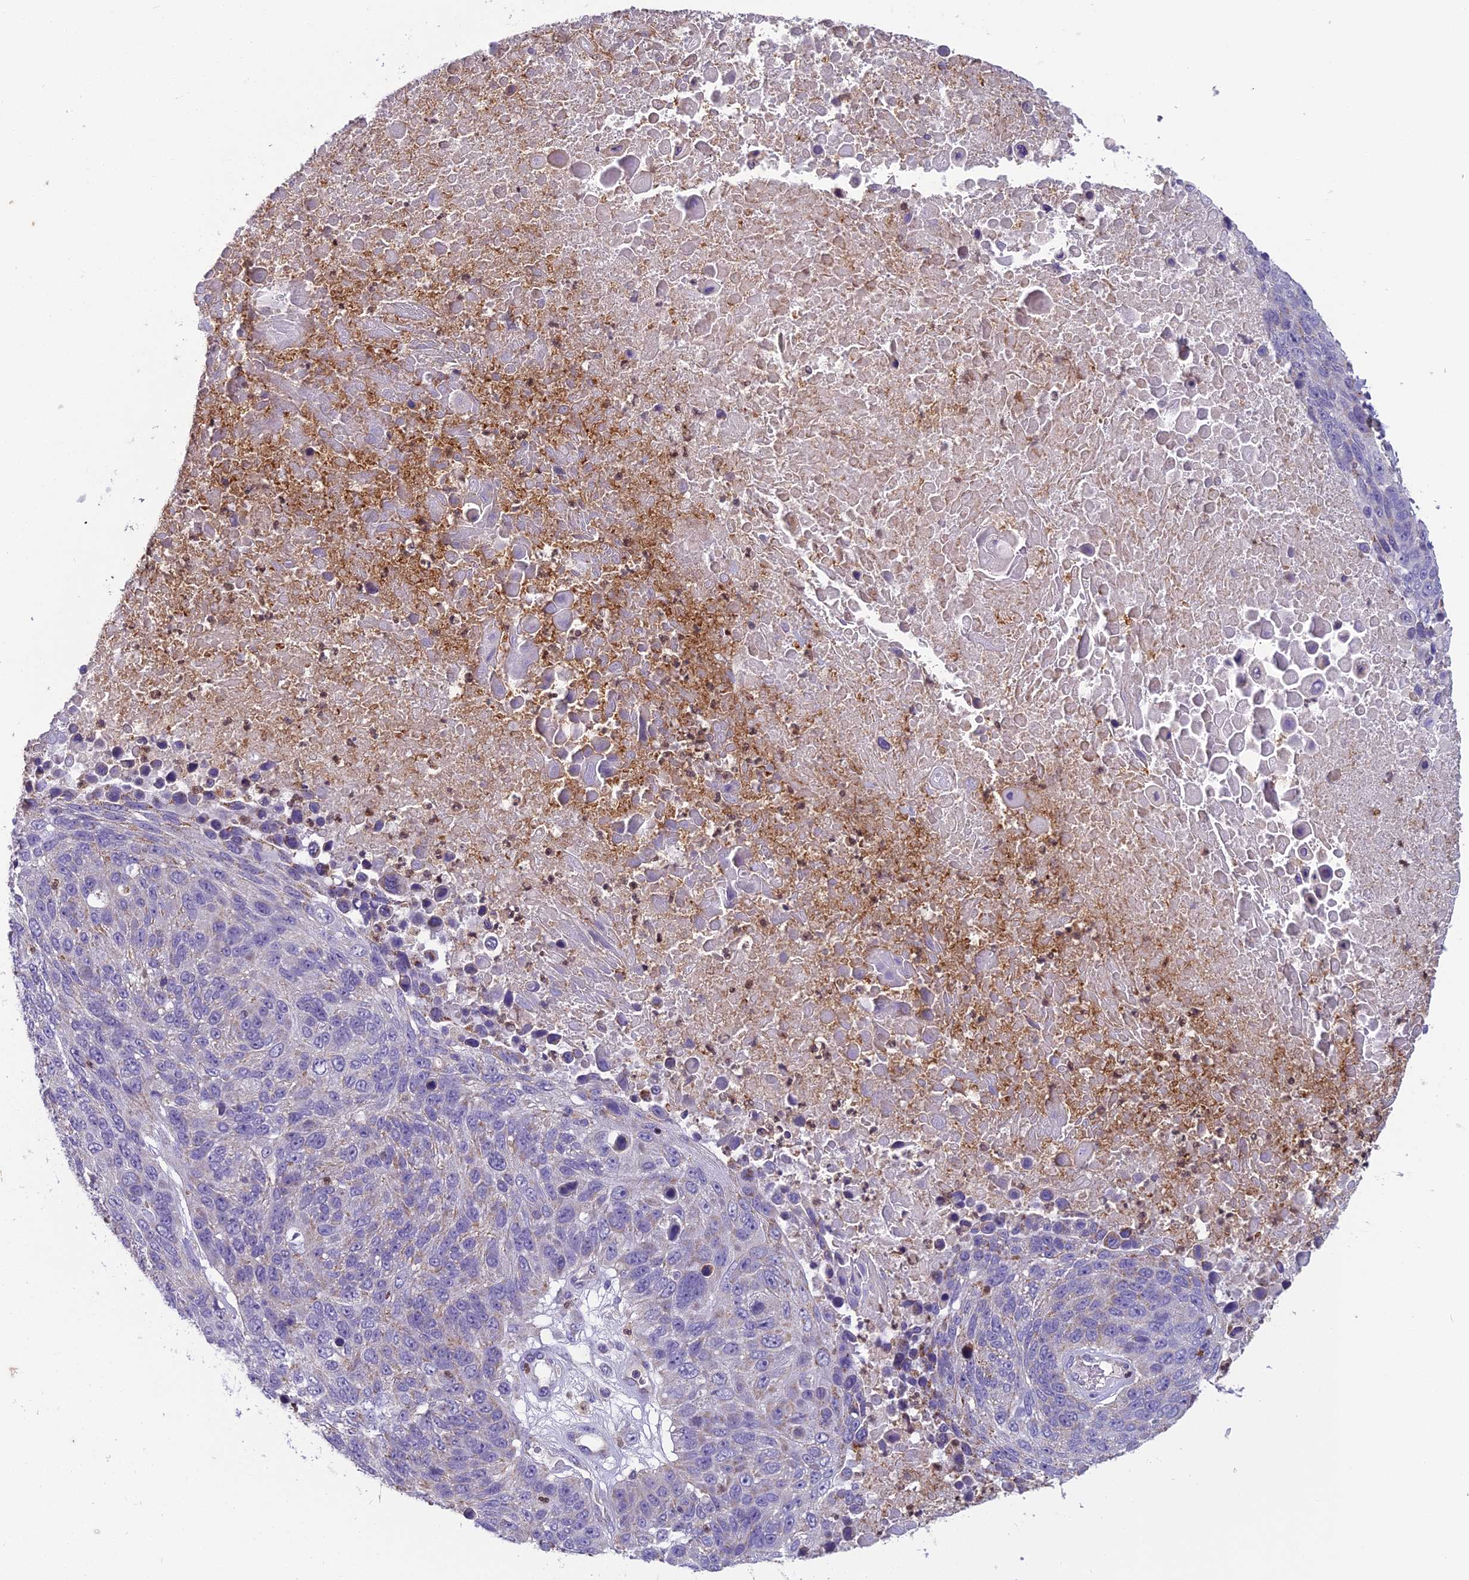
{"staining": {"intensity": "negative", "quantity": "none", "location": "none"}, "tissue": "lung cancer", "cell_type": "Tumor cells", "image_type": "cancer", "snomed": [{"axis": "morphology", "description": "Normal tissue, NOS"}, {"axis": "morphology", "description": "Squamous cell carcinoma, NOS"}, {"axis": "topography", "description": "Lymph node"}, {"axis": "topography", "description": "Lung"}], "caption": "High magnification brightfield microscopy of lung cancer stained with DAB (brown) and counterstained with hematoxylin (blue): tumor cells show no significant positivity.", "gene": "ENSG00000188897", "patient": {"sex": "male", "age": 66}}